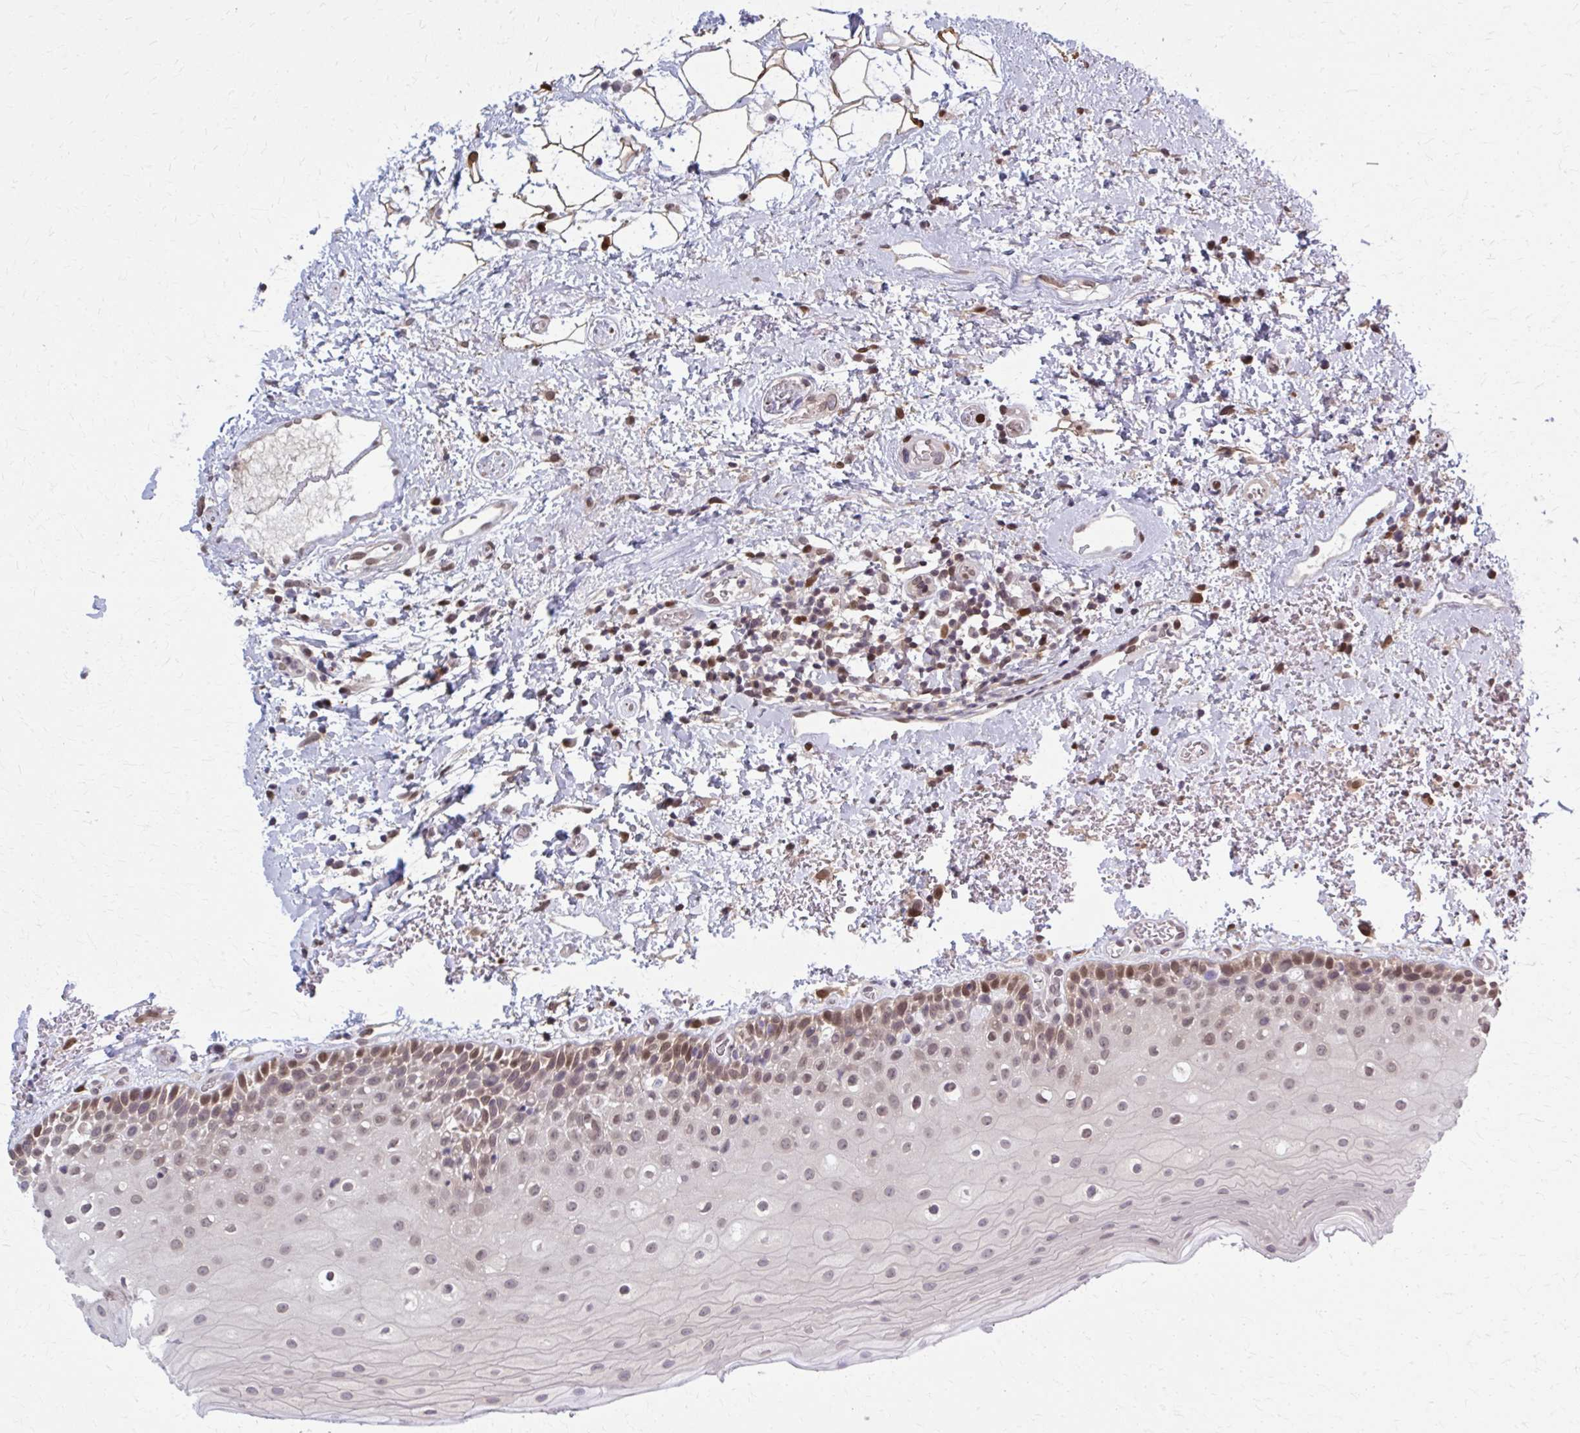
{"staining": {"intensity": "moderate", "quantity": "25%-75%", "location": "nuclear"}, "tissue": "oral mucosa", "cell_type": "Squamous epithelial cells", "image_type": "normal", "snomed": [{"axis": "morphology", "description": "Normal tissue, NOS"}, {"axis": "topography", "description": "Oral tissue"}], "caption": "Immunohistochemistry (DAB) staining of benign human oral mucosa exhibits moderate nuclear protein expression in about 25%-75% of squamous epithelial cells. (brown staining indicates protein expression, while blue staining denotes nuclei).", "gene": "MDH1", "patient": {"sex": "female", "age": 82}}